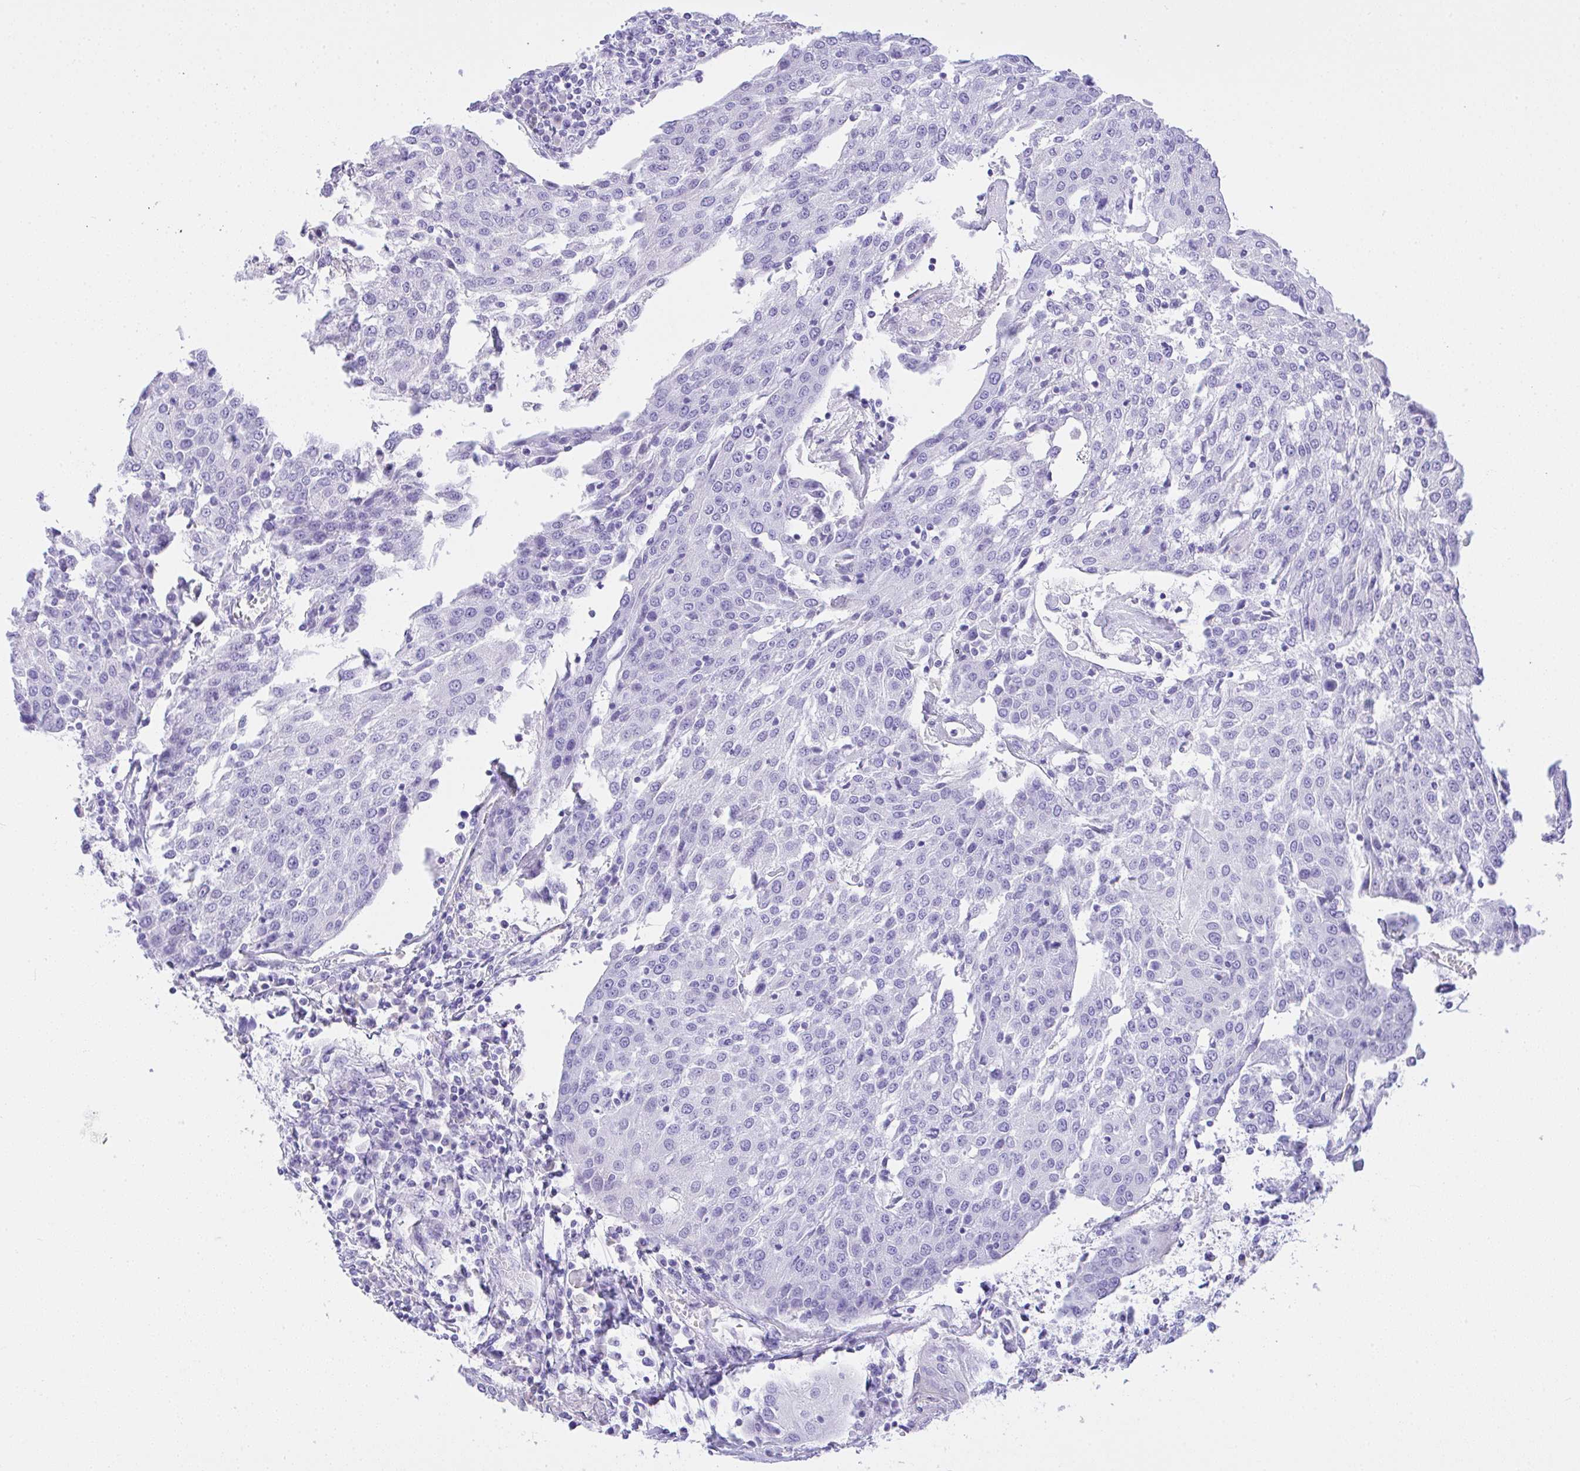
{"staining": {"intensity": "negative", "quantity": "none", "location": "none"}, "tissue": "urothelial cancer", "cell_type": "Tumor cells", "image_type": "cancer", "snomed": [{"axis": "morphology", "description": "Urothelial carcinoma, High grade"}, {"axis": "topography", "description": "Urinary bladder"}], "caption": "Immunohistochemistry micrograph of urothelial carcinoma (high-grade) stained for a protein (brown), which reveals no staining in tumor cells.", "gene": "AKR1D1", "patient": {"sex": "female", "age": 85}}